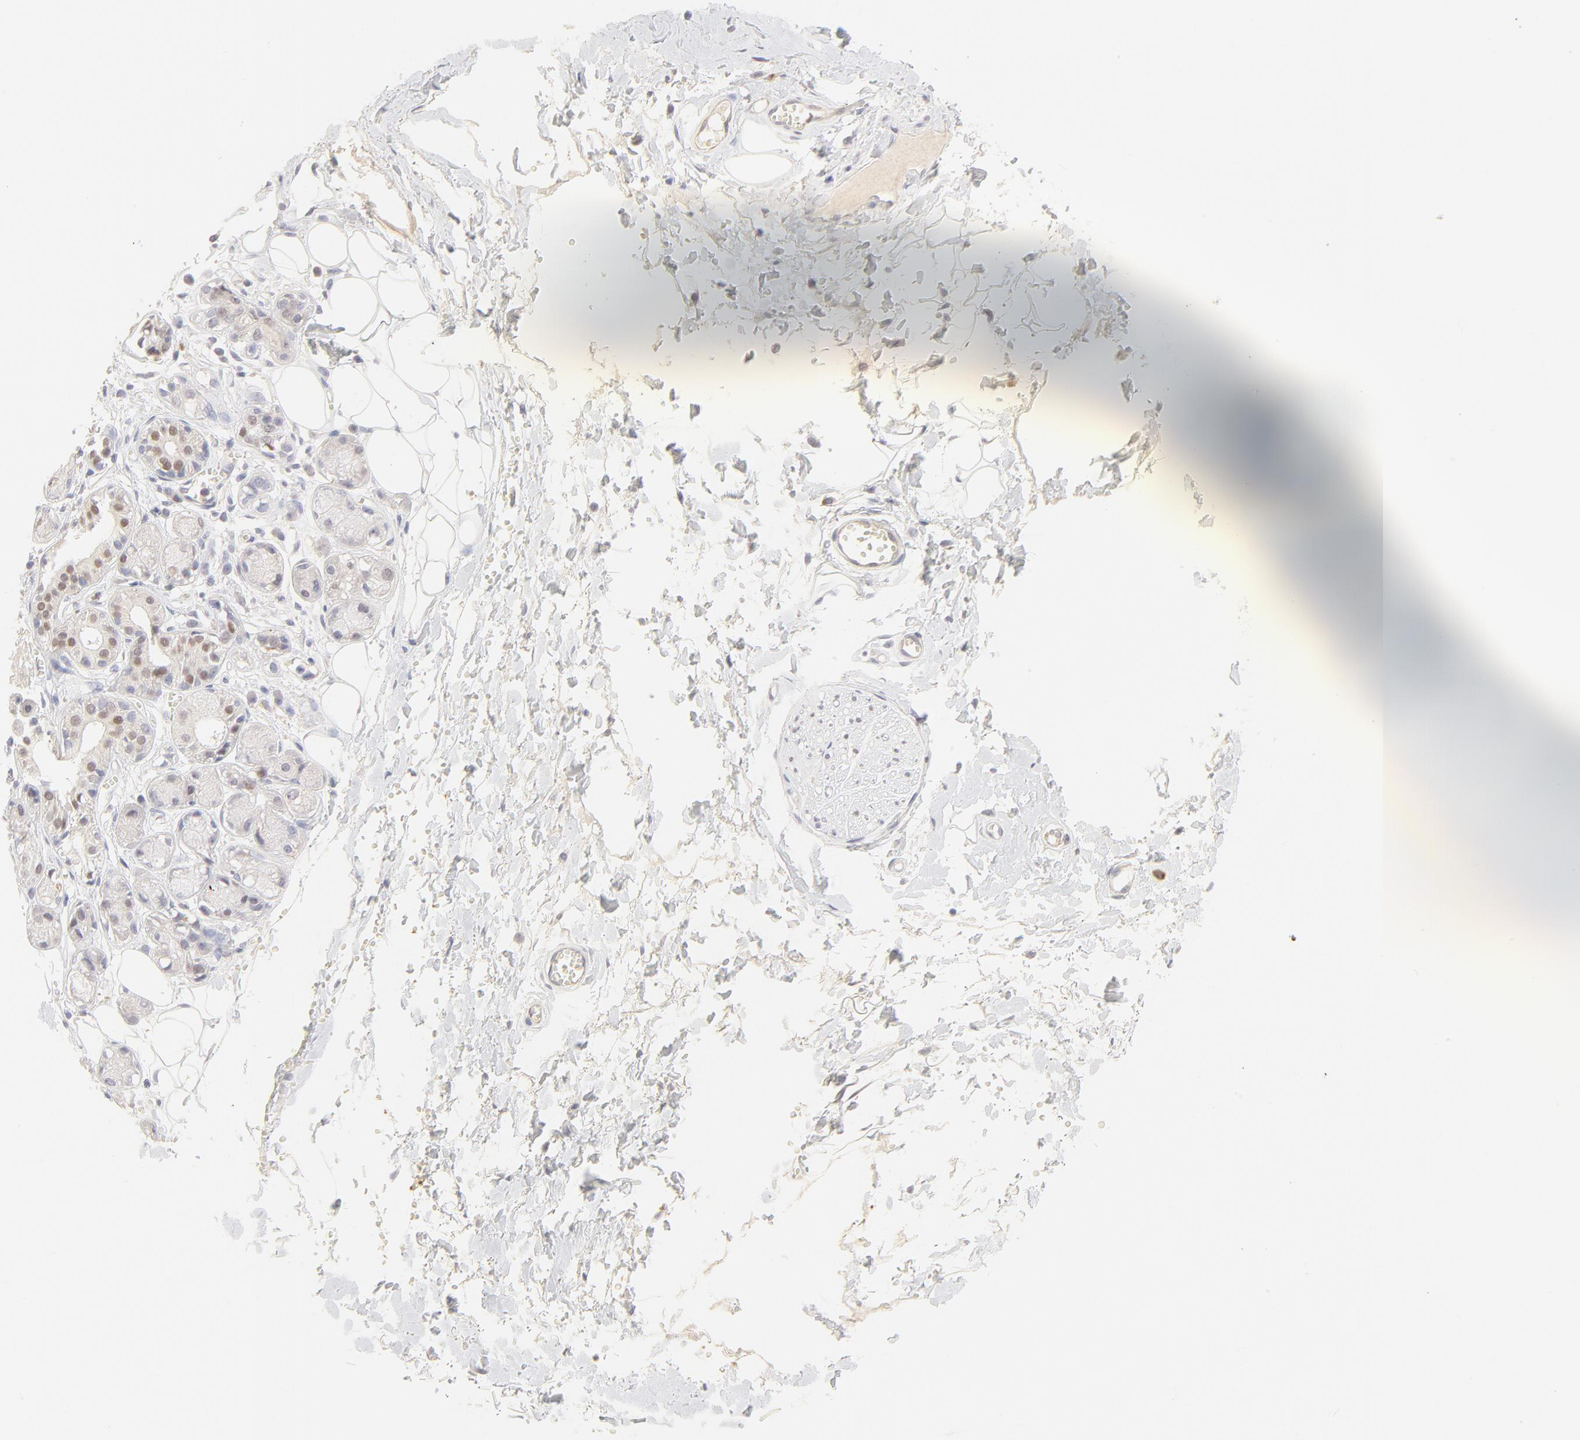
{"staining": {"intensity": "negative", "quantity": "none", "location": "none"}, "tissue": "adipose tissue", "cell_type": "Adipocytes", "image_type": "normal", "snomed": [{"axis": "morphology", "description": "Normal tissue, NOS"}, {"axis": "morphology", "description": "Inflammation, NOS"}, {"axis": "topography", "description": "Salivary gland"}, {"axis": "topography", "description": "Peripheral nerve tissue"}], "caption": "Immunohistochemistry histopathology image of unremarkable adipose tissue stained for a protein (brown), which shows no positivity in adipocytes. (IHC, brightfield microscopy, high magnification).", "gene": "ELF3", "patient": {"sex": "female", "age": 75}}